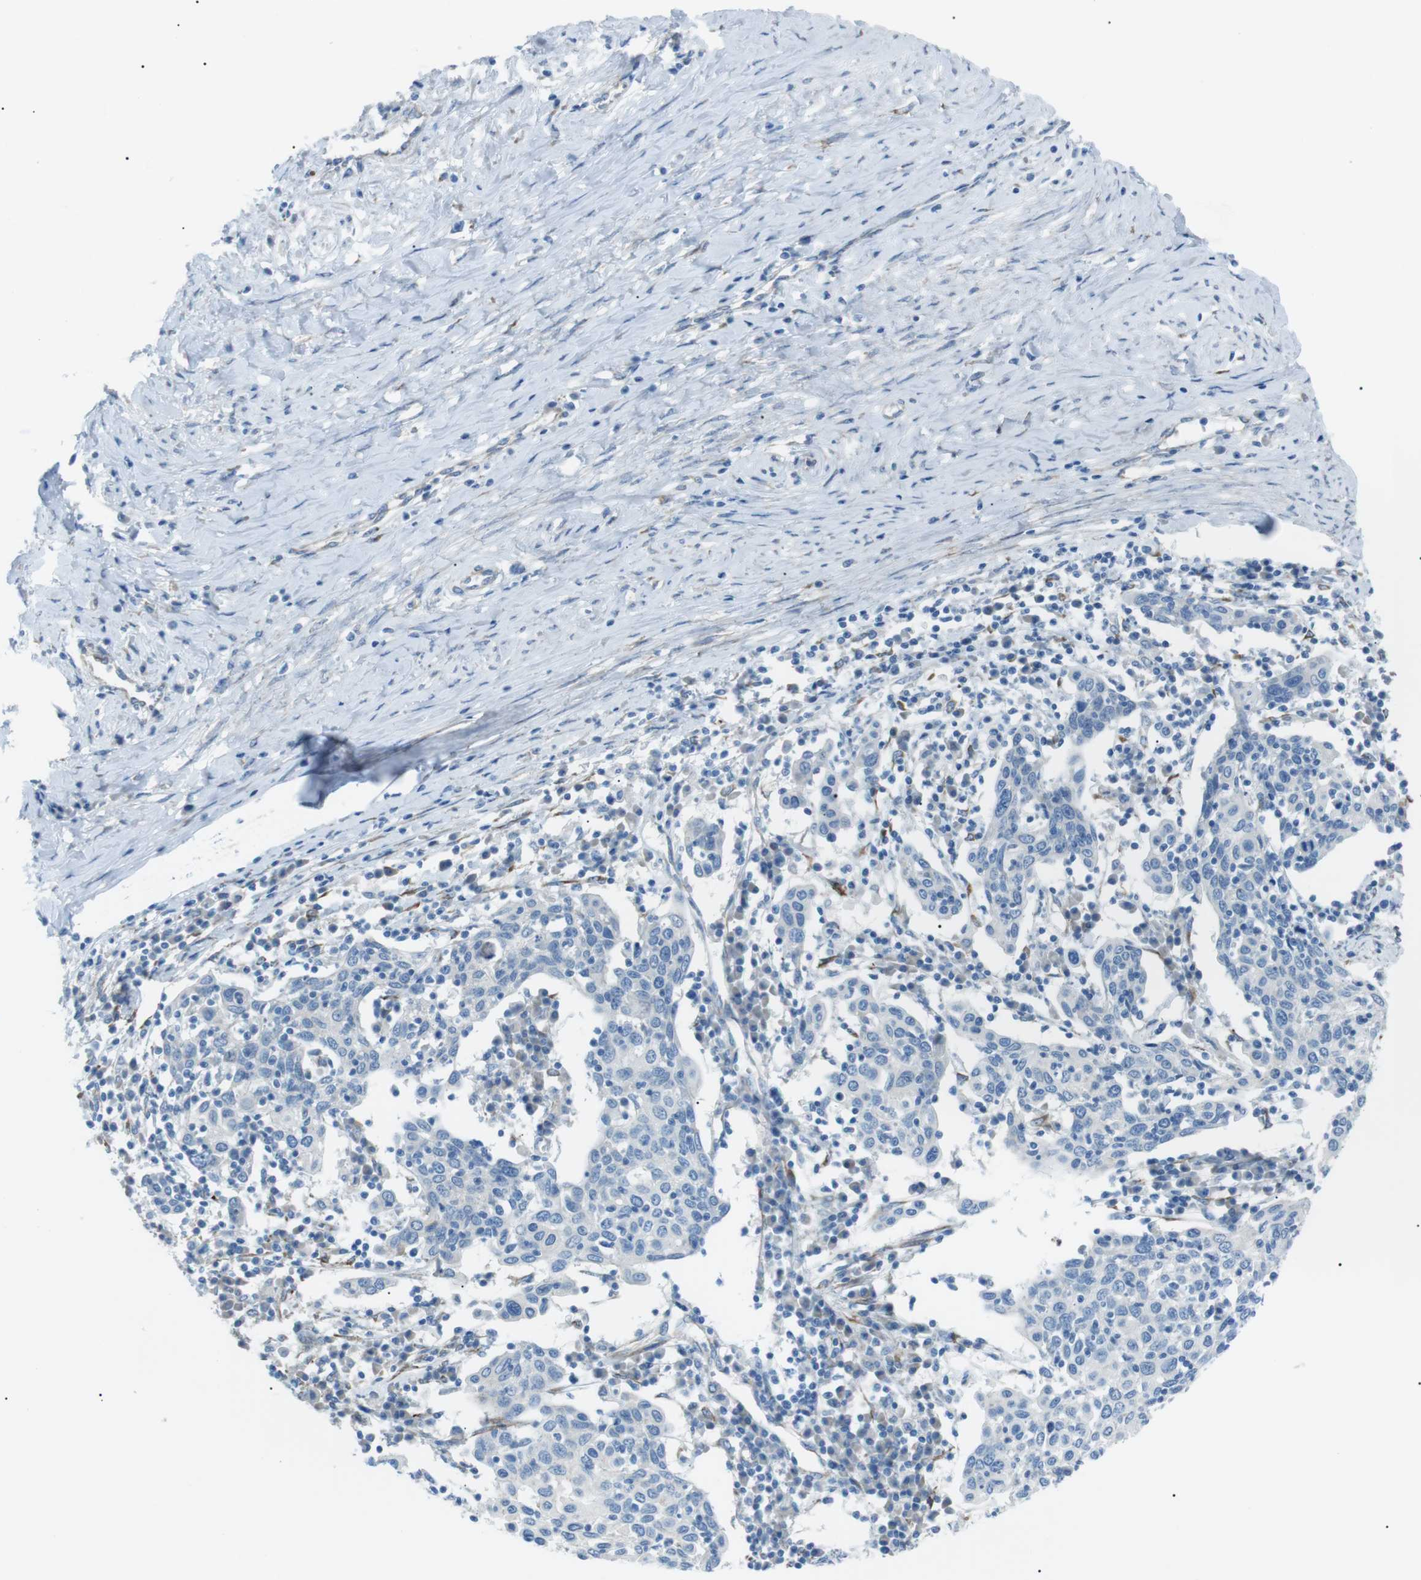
{"staining": {"intensity": "negative", "quantity": "none", "location": "none"}, "tissue": "cervical cancer", "cell_type": "Tumor cells", "image_type": "cancer", "snomed": [{"axis": "morphology", "description": "Squamous cell carcinoma, NOS"}, {"axis": "topography", "description": "Cervix"}], "caption": "This is an immunohistochemistry (IHC) photomicrograph of human cervical squamous cell carcinoma. There is no staining in tumor cells.", "gene": "MTARC2", "patient": {"sex": "female", "age": 40}}